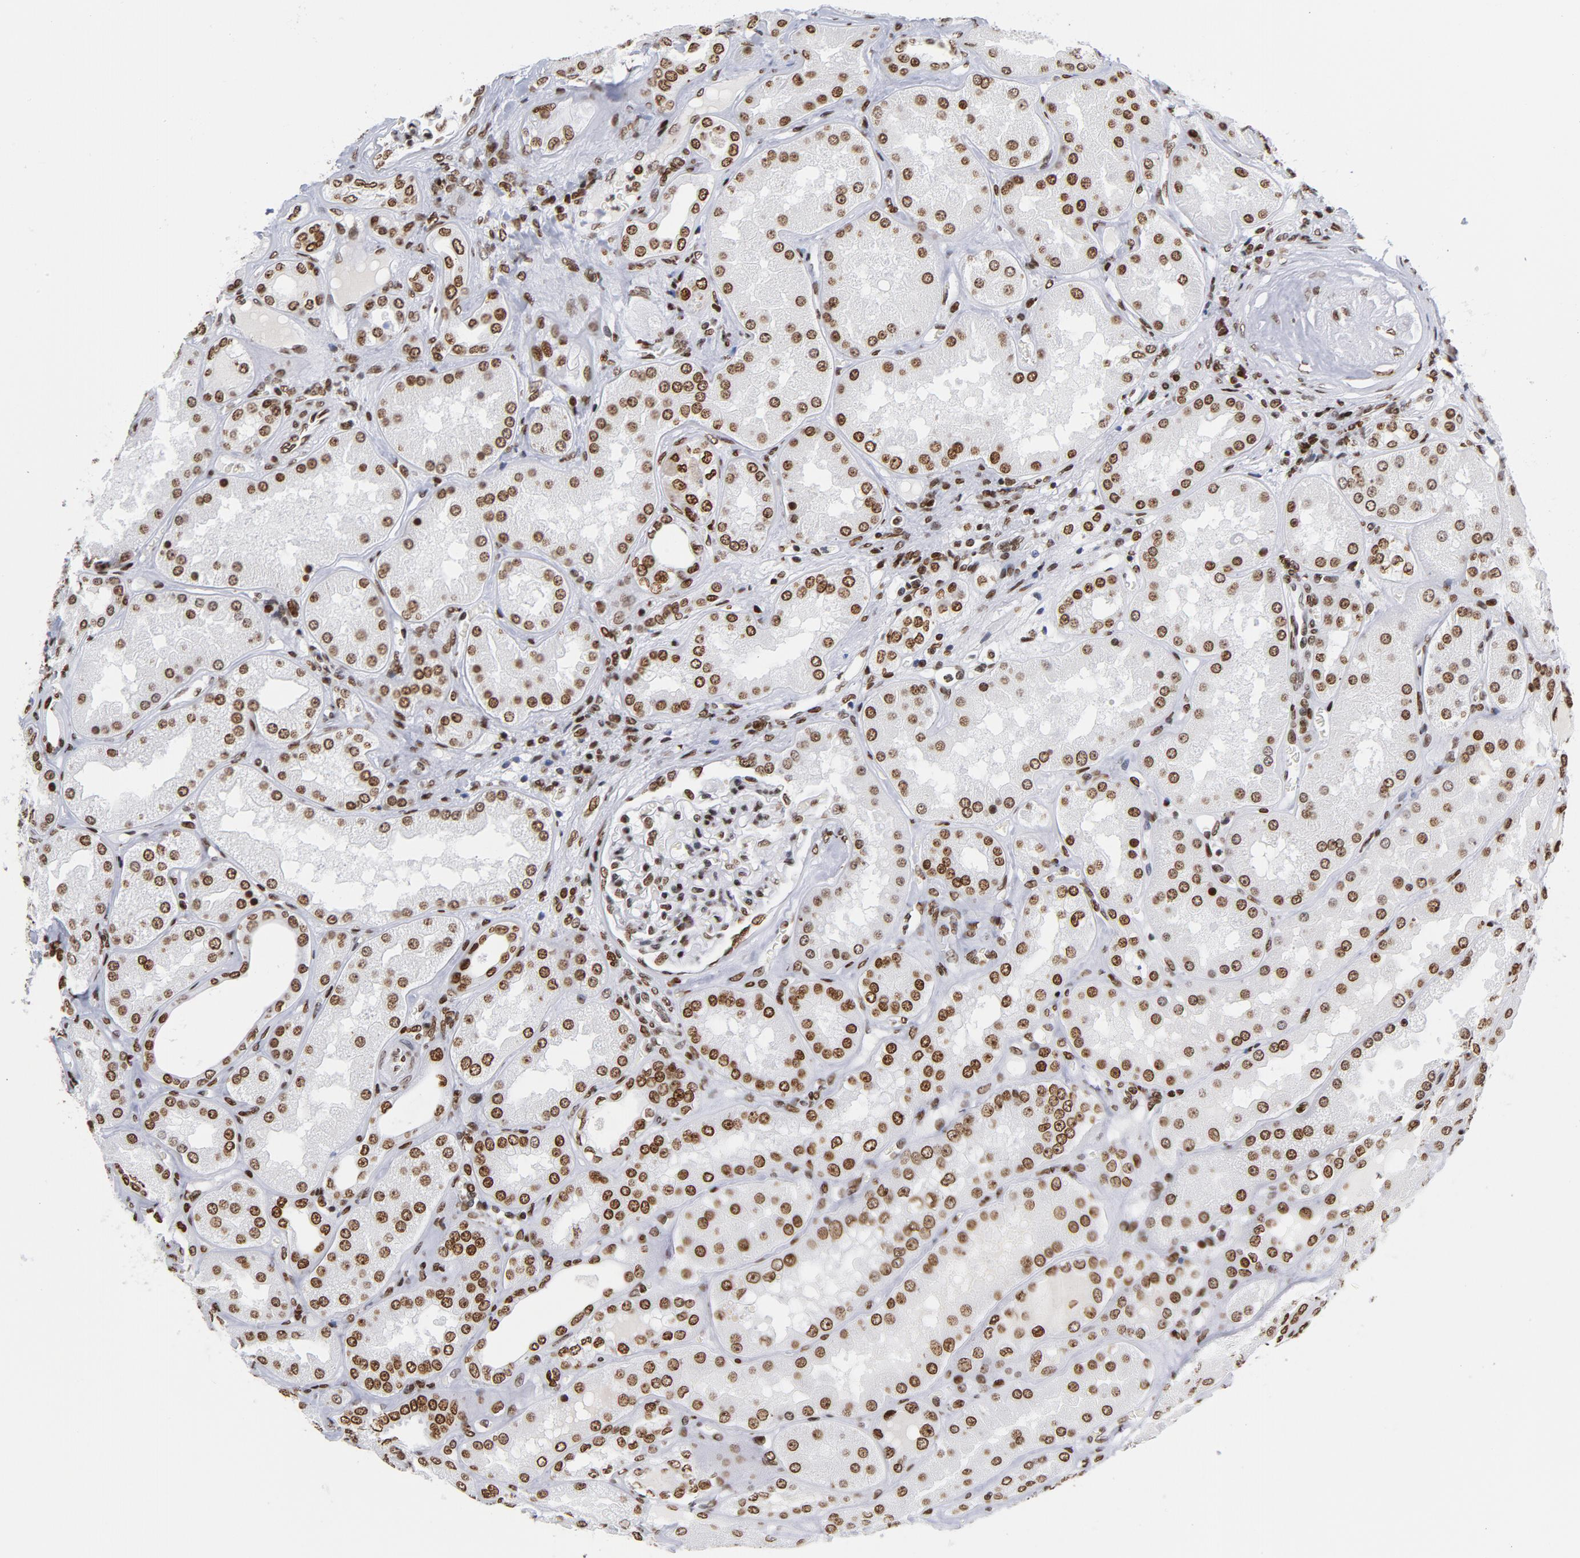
{"staining": {"intensity": "strong", "quantity": ">75%", "location": "nuclear"}, "tissue": "kidney", "cell_type": "Cells in glomeruli", "image_type": "normal", "snomed": [{"axis": "morphology", "description": "Normal tissue, NOS"}, {"axis": "topography", "description": "Kidney"}], "caption": "Protein staining displays strong nuclear expression in about >75% of cells in glomeruli in unremarkable kidney.", "gene": "TOP2B", "patient": {"sex": "female", "age": 56}}